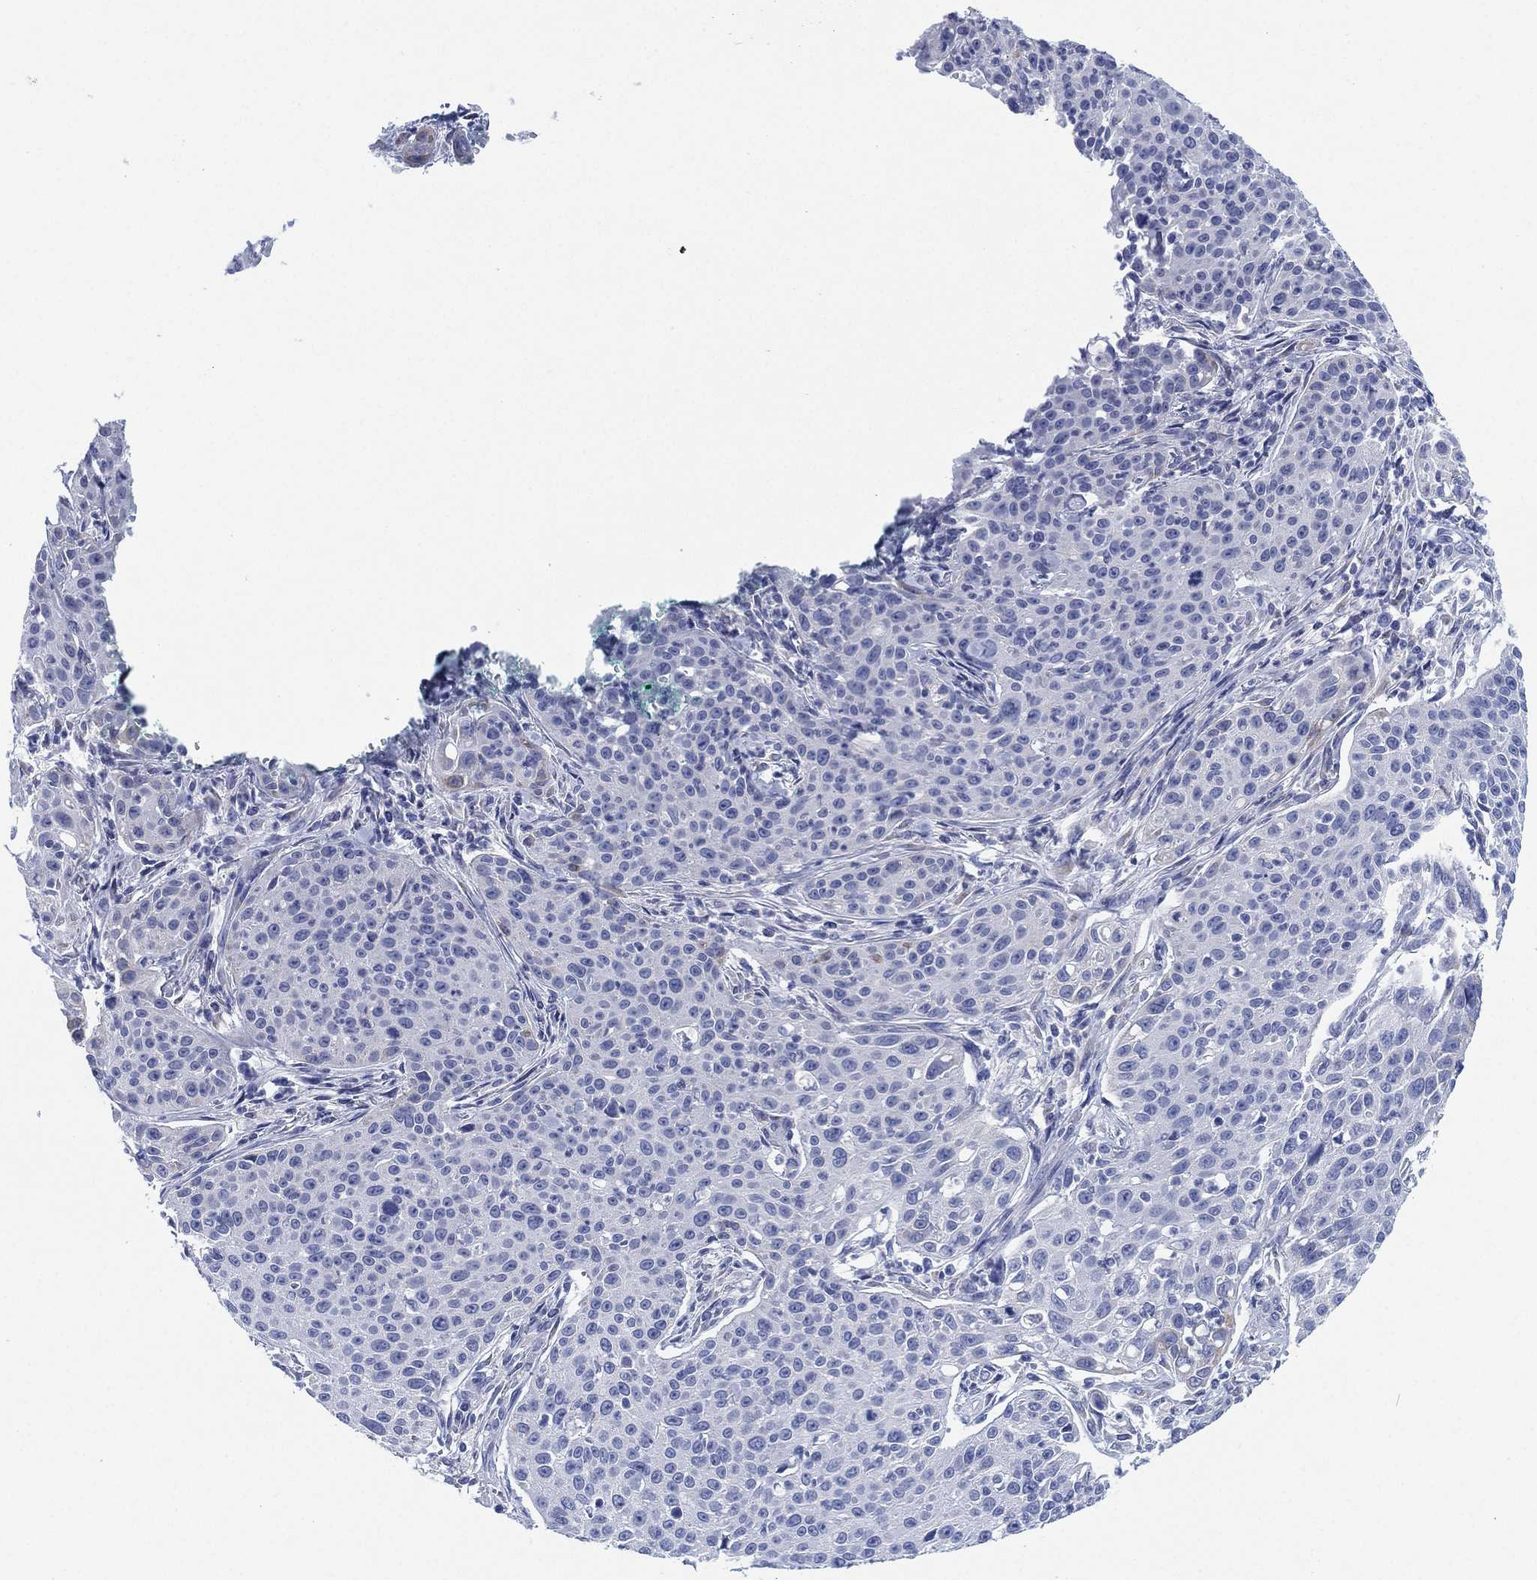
{"staining": {"intensity": "negative", "quantity": "none", "location": "none"}, "tissue": "cervical cancer", "cell_type": "Tumor cells", "image_type": "cancer", "snomed": [{"axis": "morphology", "description": "Squamous cell carcinoma, NOS"}, {"axis": "topography", "description": "Cervix"}], "caption": "The micrograph shows no staining of tumor cells in cervical cancer.", "gene": "SLC9C2", "patient": {"sex": "female", "age": 26}}